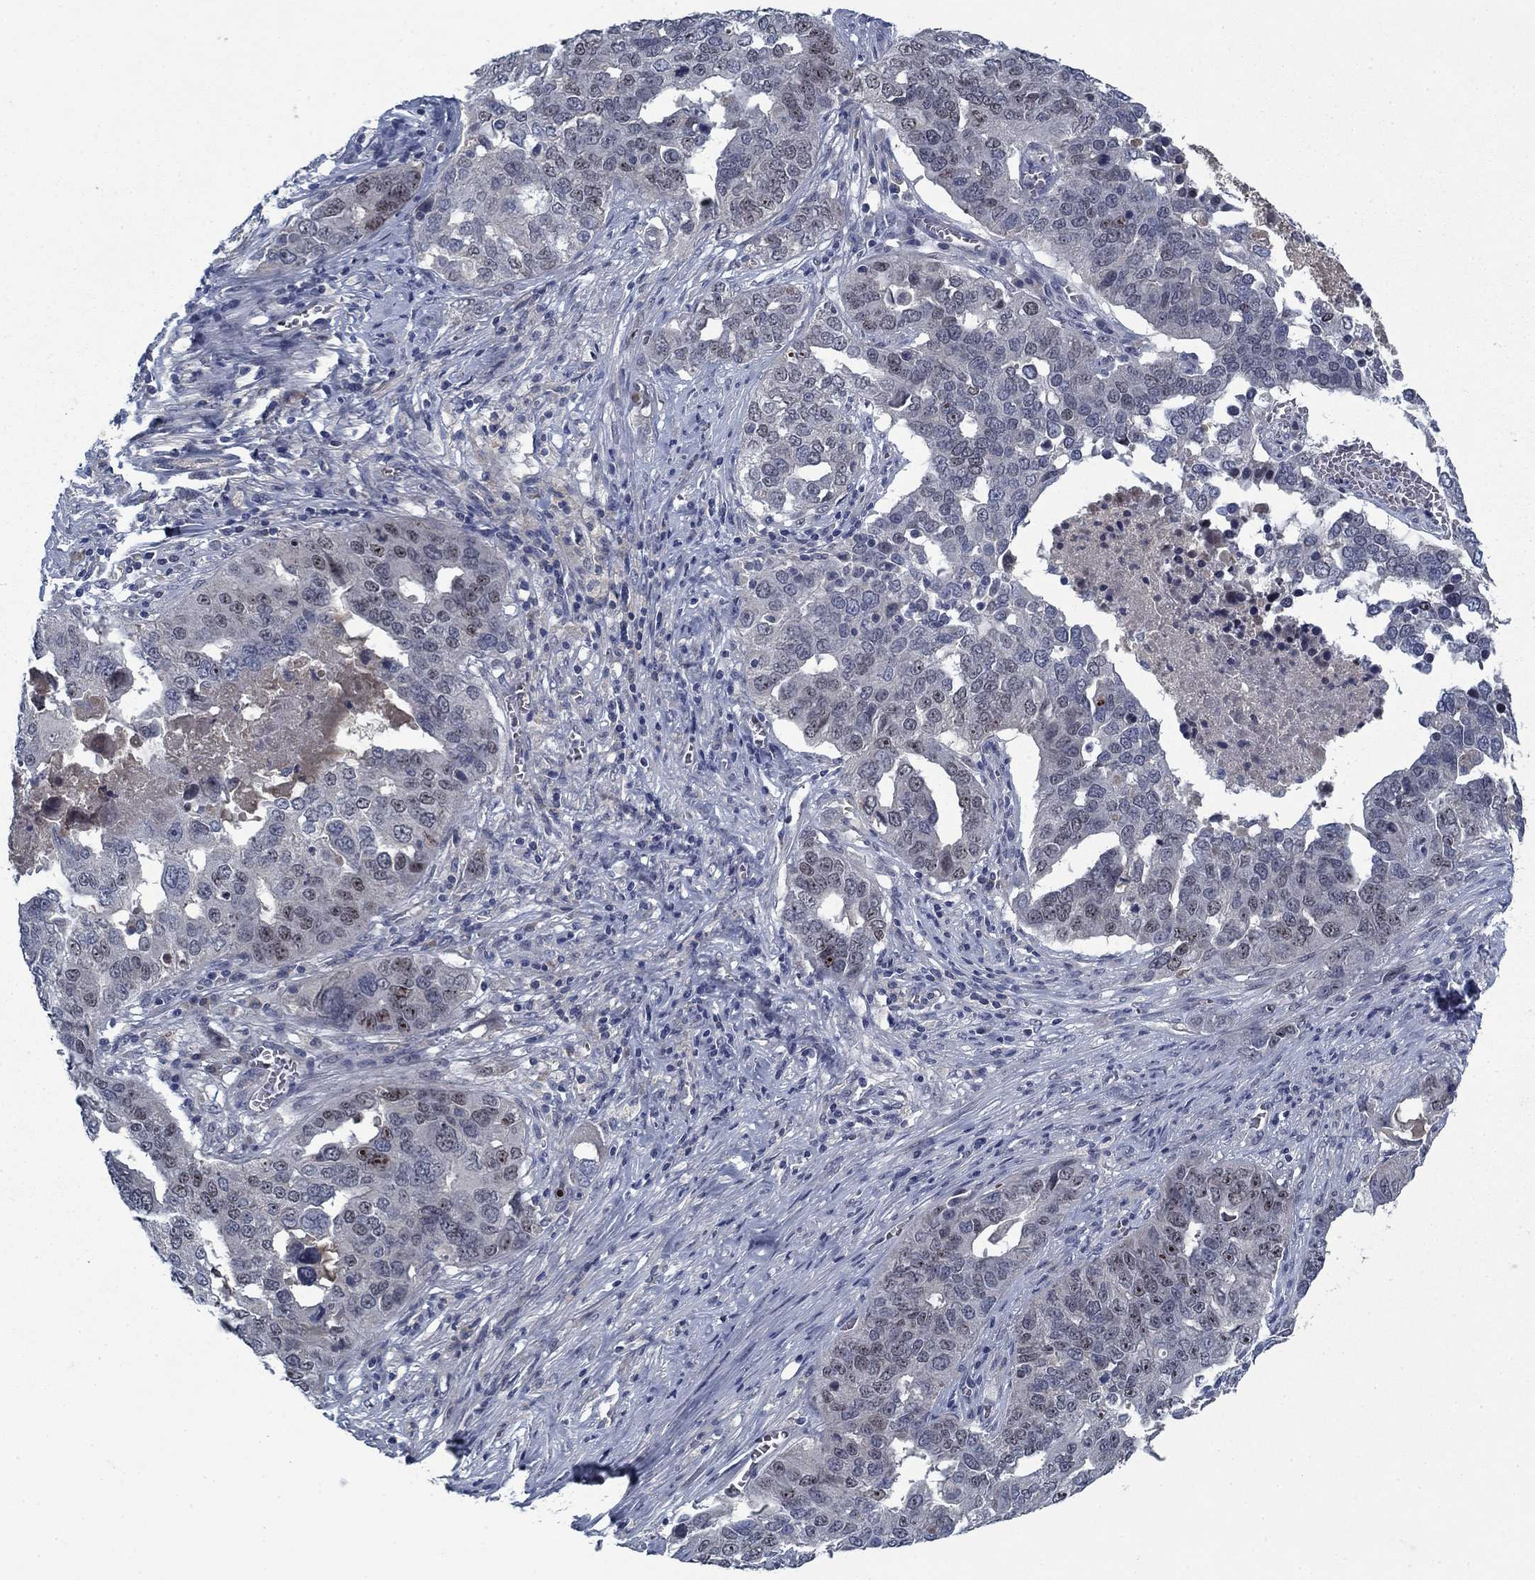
{"staining": {"intensity": "negative", "quantity": "none", "location": "none"}, "tissue": "ovarian cancer", "cell_type": "Tumor cells", "image_type": "cancer", "snomed": [{"axis": "morphology", "description": "Carcinoma, endometroid"}, {"axis": "topography", "description": "Soft tissue"}, {"axis": "topography", "description": "Ovary"}], "caption": "Ovarian cancer (endometroid carcinoma) stained for a protein using IHC exhibits no expression tumor cells.", "gene": "PNMA8A", "patient": {"sex": "female", "age": 52}}